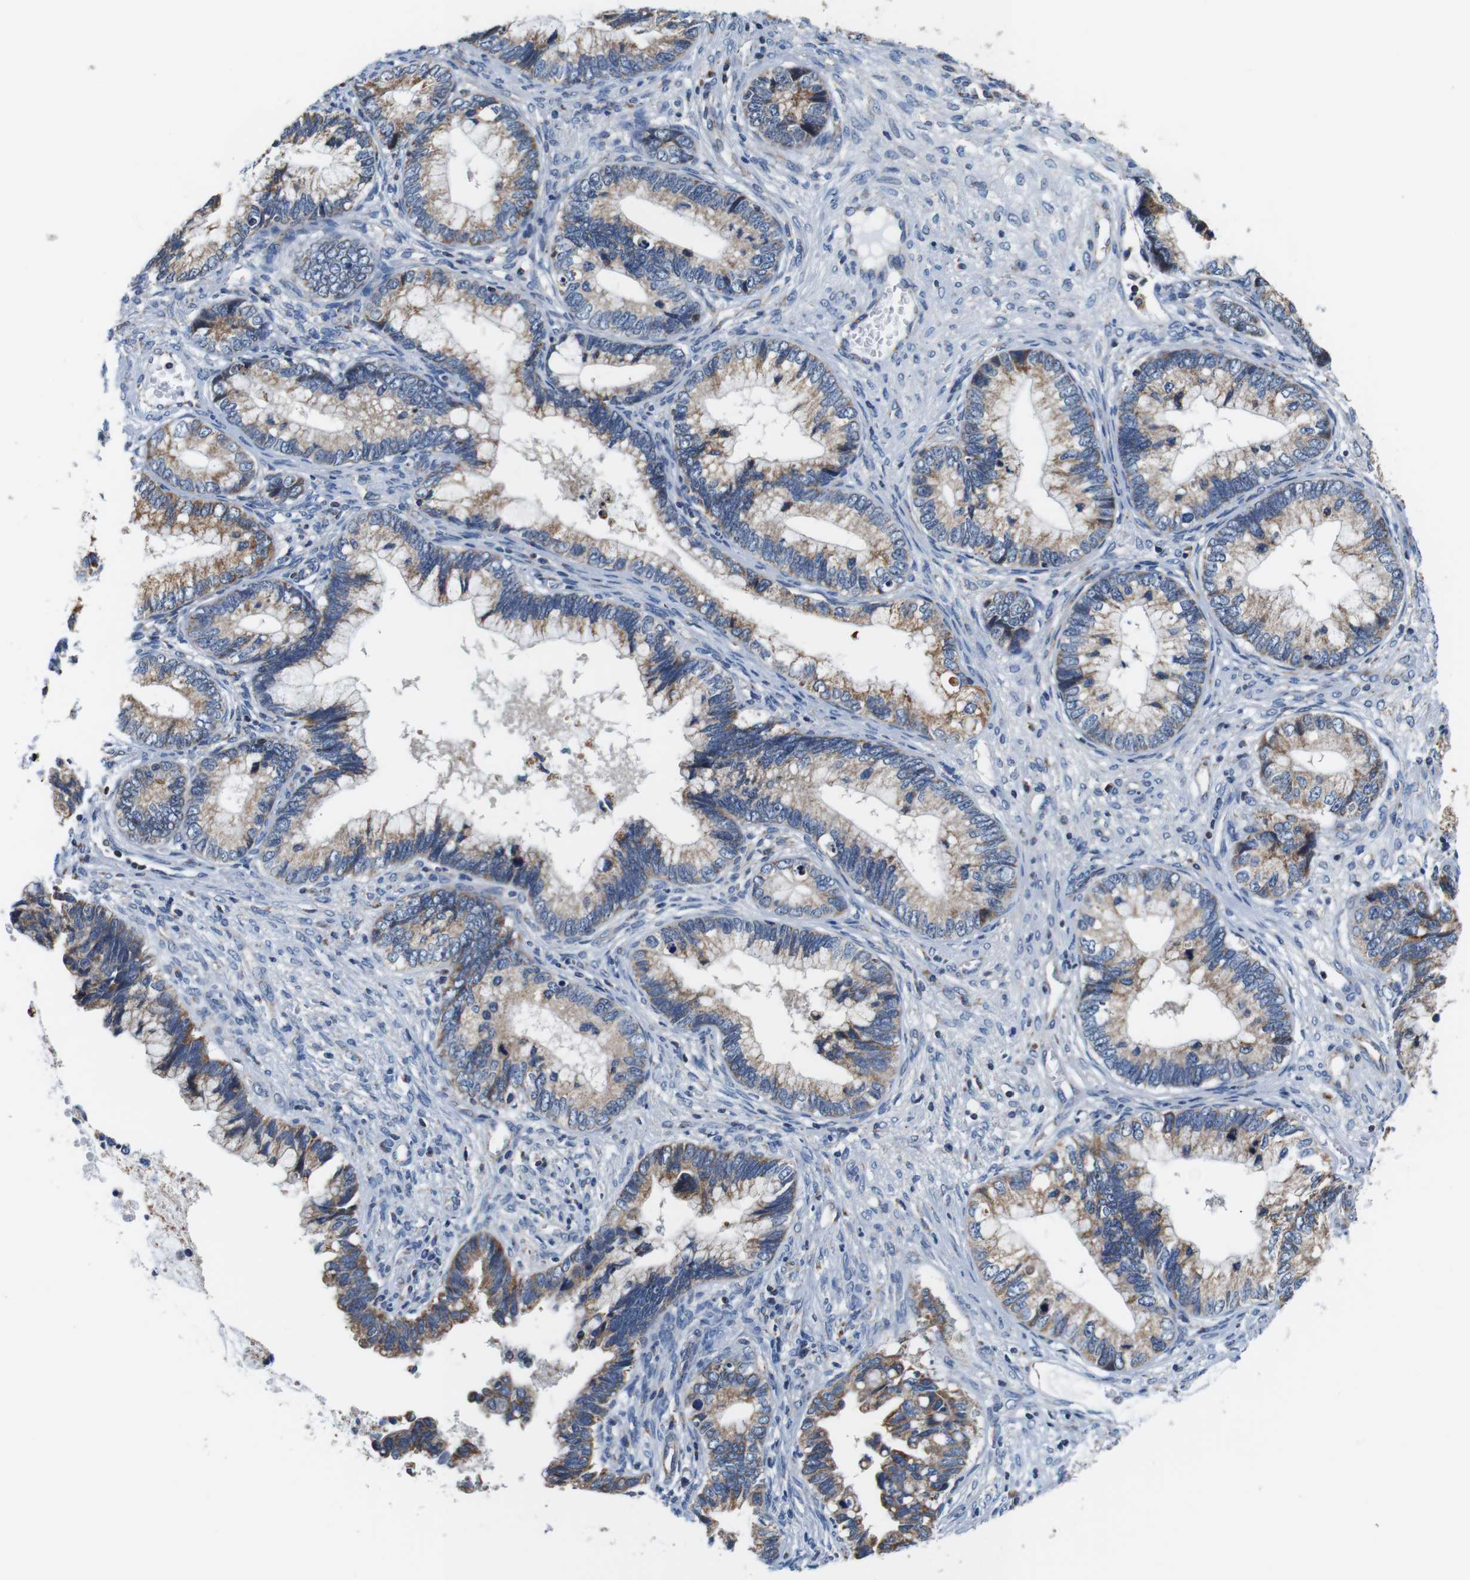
{"staining": {"intensity": "moderate", "quantity": ">75%", "location": "cytoplasmic/membranous"}, "tissue": "cervical cancer", "cell_type": "Tumor cells", "image_type": "cancer", "snomed": [{"axis": "morphology", "description": "Adenocarcinoma, NOS"}, {"axis": "topography", "description": "Cervix"}], "caption": "IHC (DAB) staining of cervical cancer (adenocarcinoma) exhibits moderate cytoplasmic/membranous protein staining in approximately >75% of tumor cells.", "gene": "LRP4", "patient": {"sex": "female", "age": 44}}